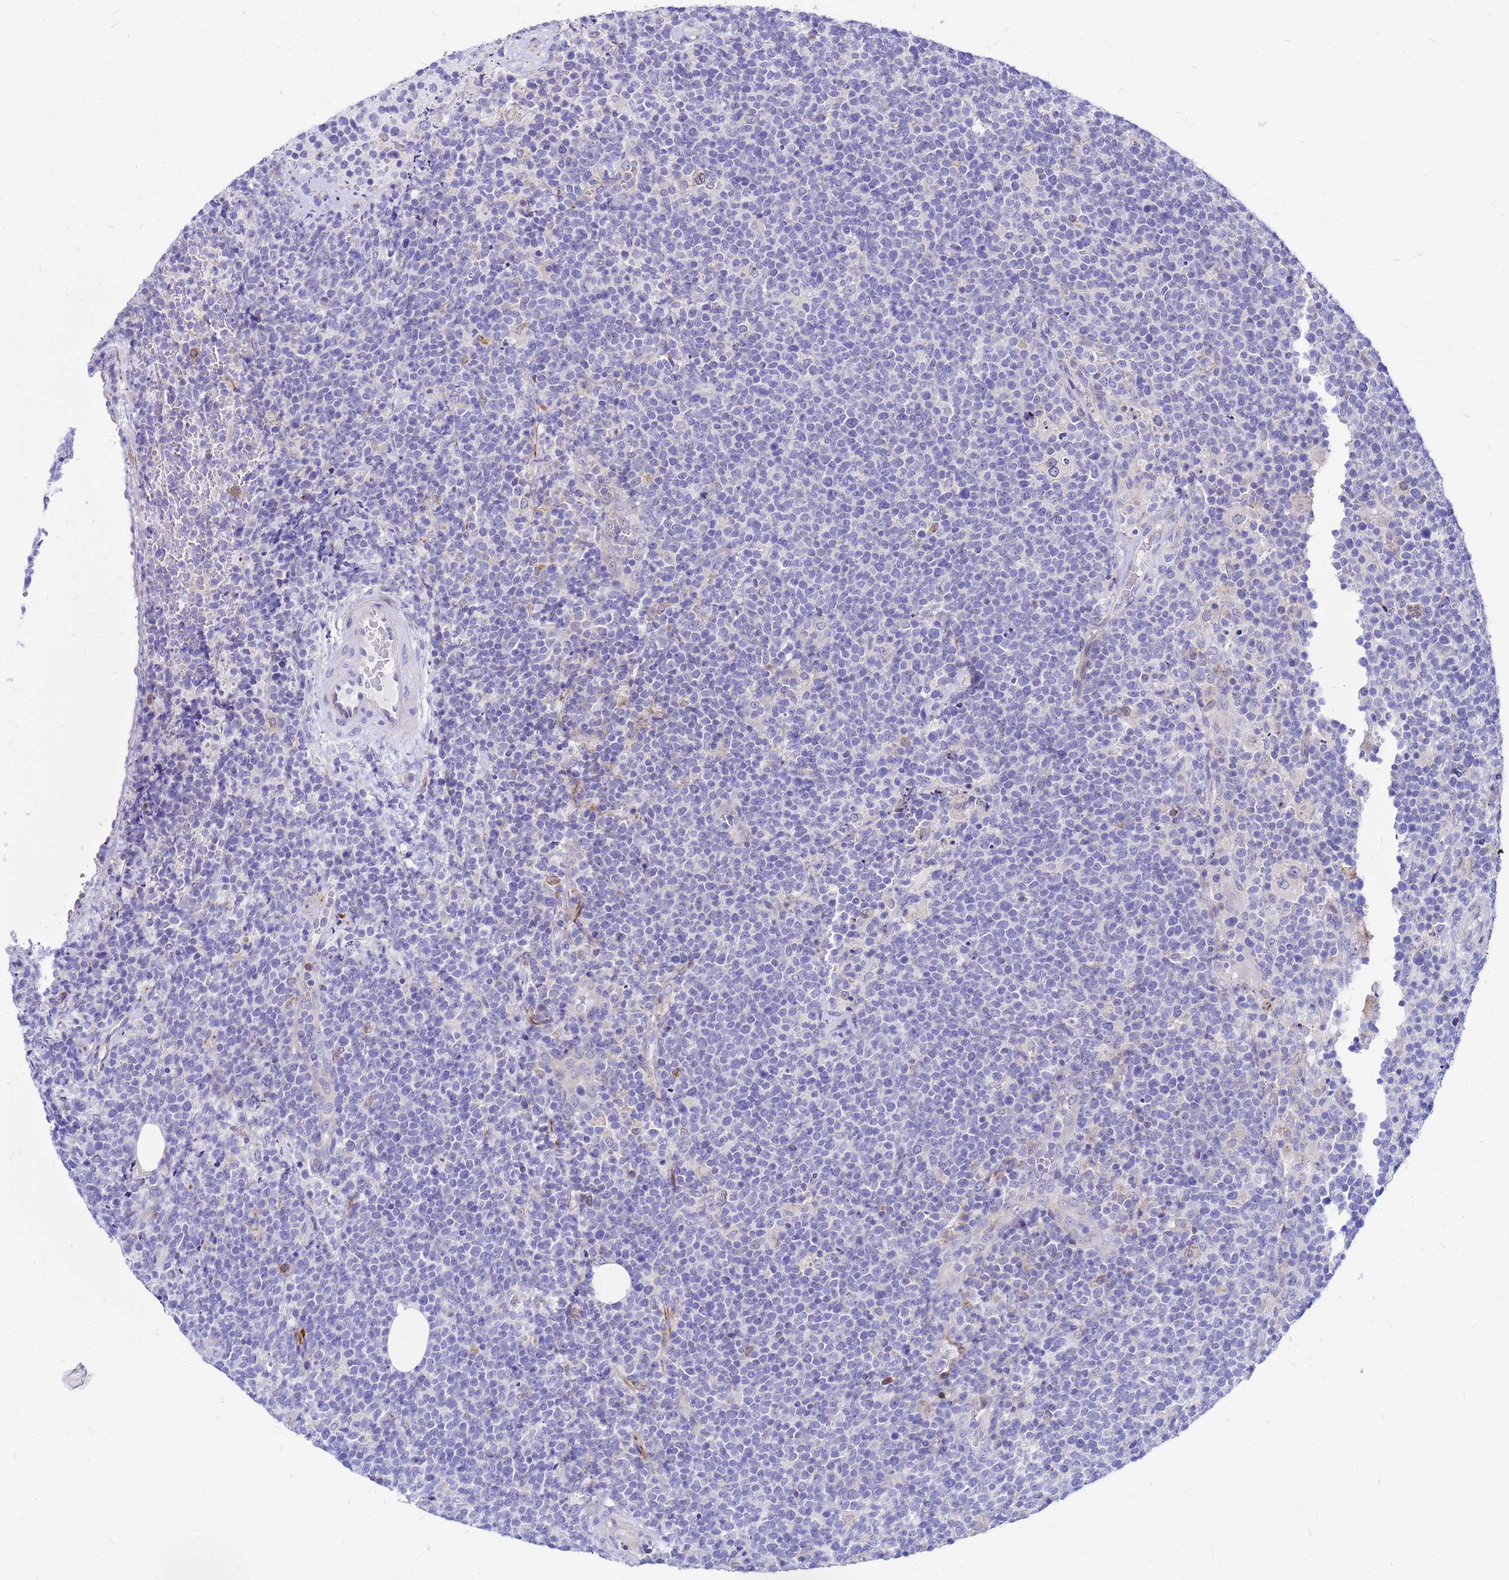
{"staining": {"intensity": "negative", "quantity": "none", "location": "none"}, "tissue": "lymphoma", "cell_type": "Tumor cells", "image_type": "cancer", "snomed": [{"axis": "morphology", "description": "Malignant lymphoma, non-Hodgkin's type, High grade"}, {"axis": "topography", "description": "Lymph node"}], "caption": "Immunohistochemistry (IHC) micrograph of high-grade malignant lymphoma, non-Hodgkin's type stained for a protein (brown), which demonstrates no positivity in tumor cells. (Stains: DAB immunohistochemistry (IHC) with hematoxylin counter stain, Microscopy: brightfield microscopy at high magnification).", "gene": "FHIP1A", "patient": {"sex": "male", "age": 61}}